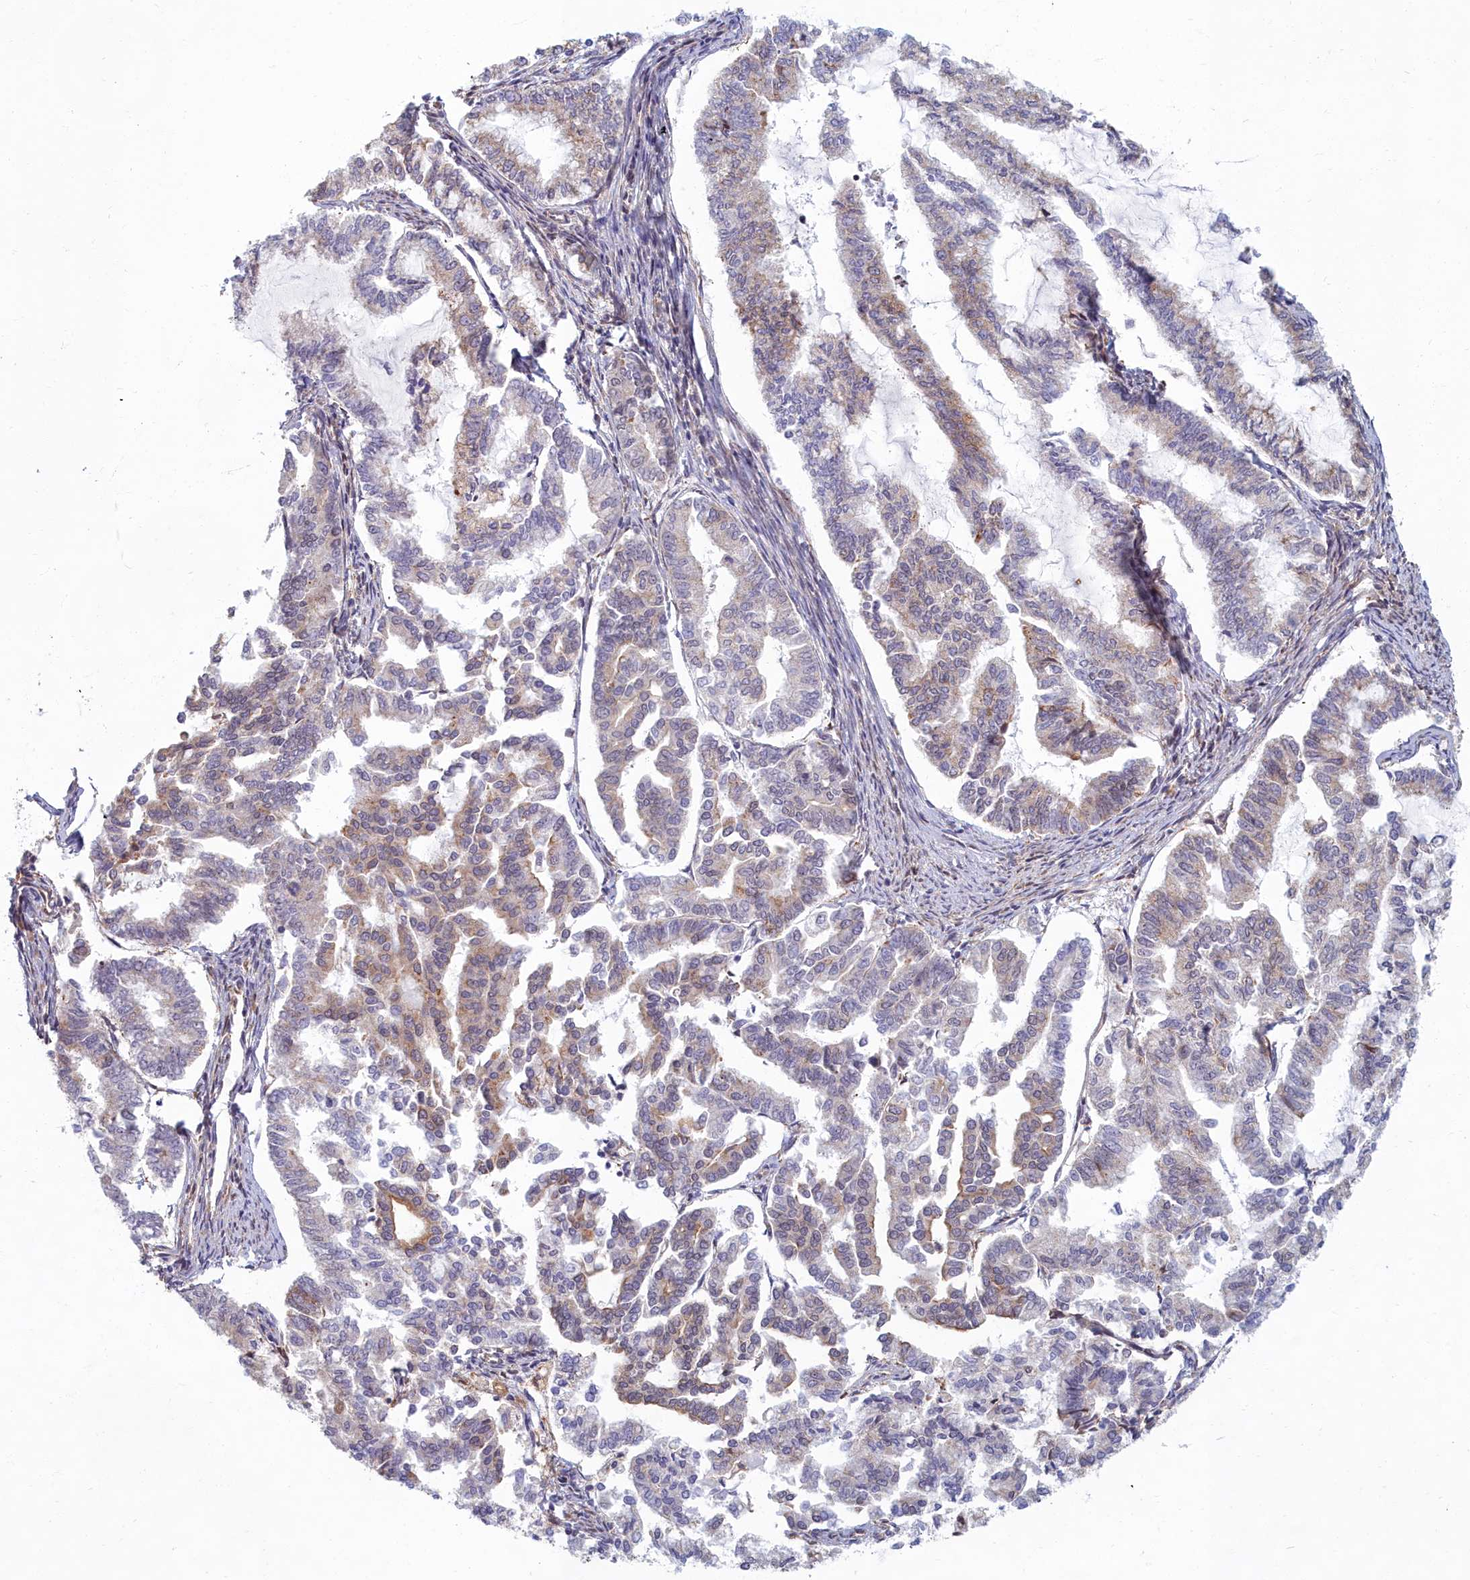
{"staining": {"intensity": "weak", "quantity": "25%-75%", "location": "cytoplasmic/membranous"}, "tissue": "endometrial cancer", "cell_type": "Tumor cells", "image_type": "cancer", "snomed": [{"axis": "morphology", "description": "Adenocarcinoma, NOS"}, {"axis": "topography", "description": "Endometrium"}], "caption": "A high-resolution histopathology image shows immunohistochemistry staining of endometrial adenocarcinoma, which reveals weak cytoplasmic/membranous expression in about 25%-75% of tumor cells. The staining is performed using DAB (3,3'-diaminobenzidine) brown chromogen to label protein expression. The nuclei are counter-stained blue using hematoxylin.", "gene": "MAK16", "patient": {"sex": "female", "age": 79}}